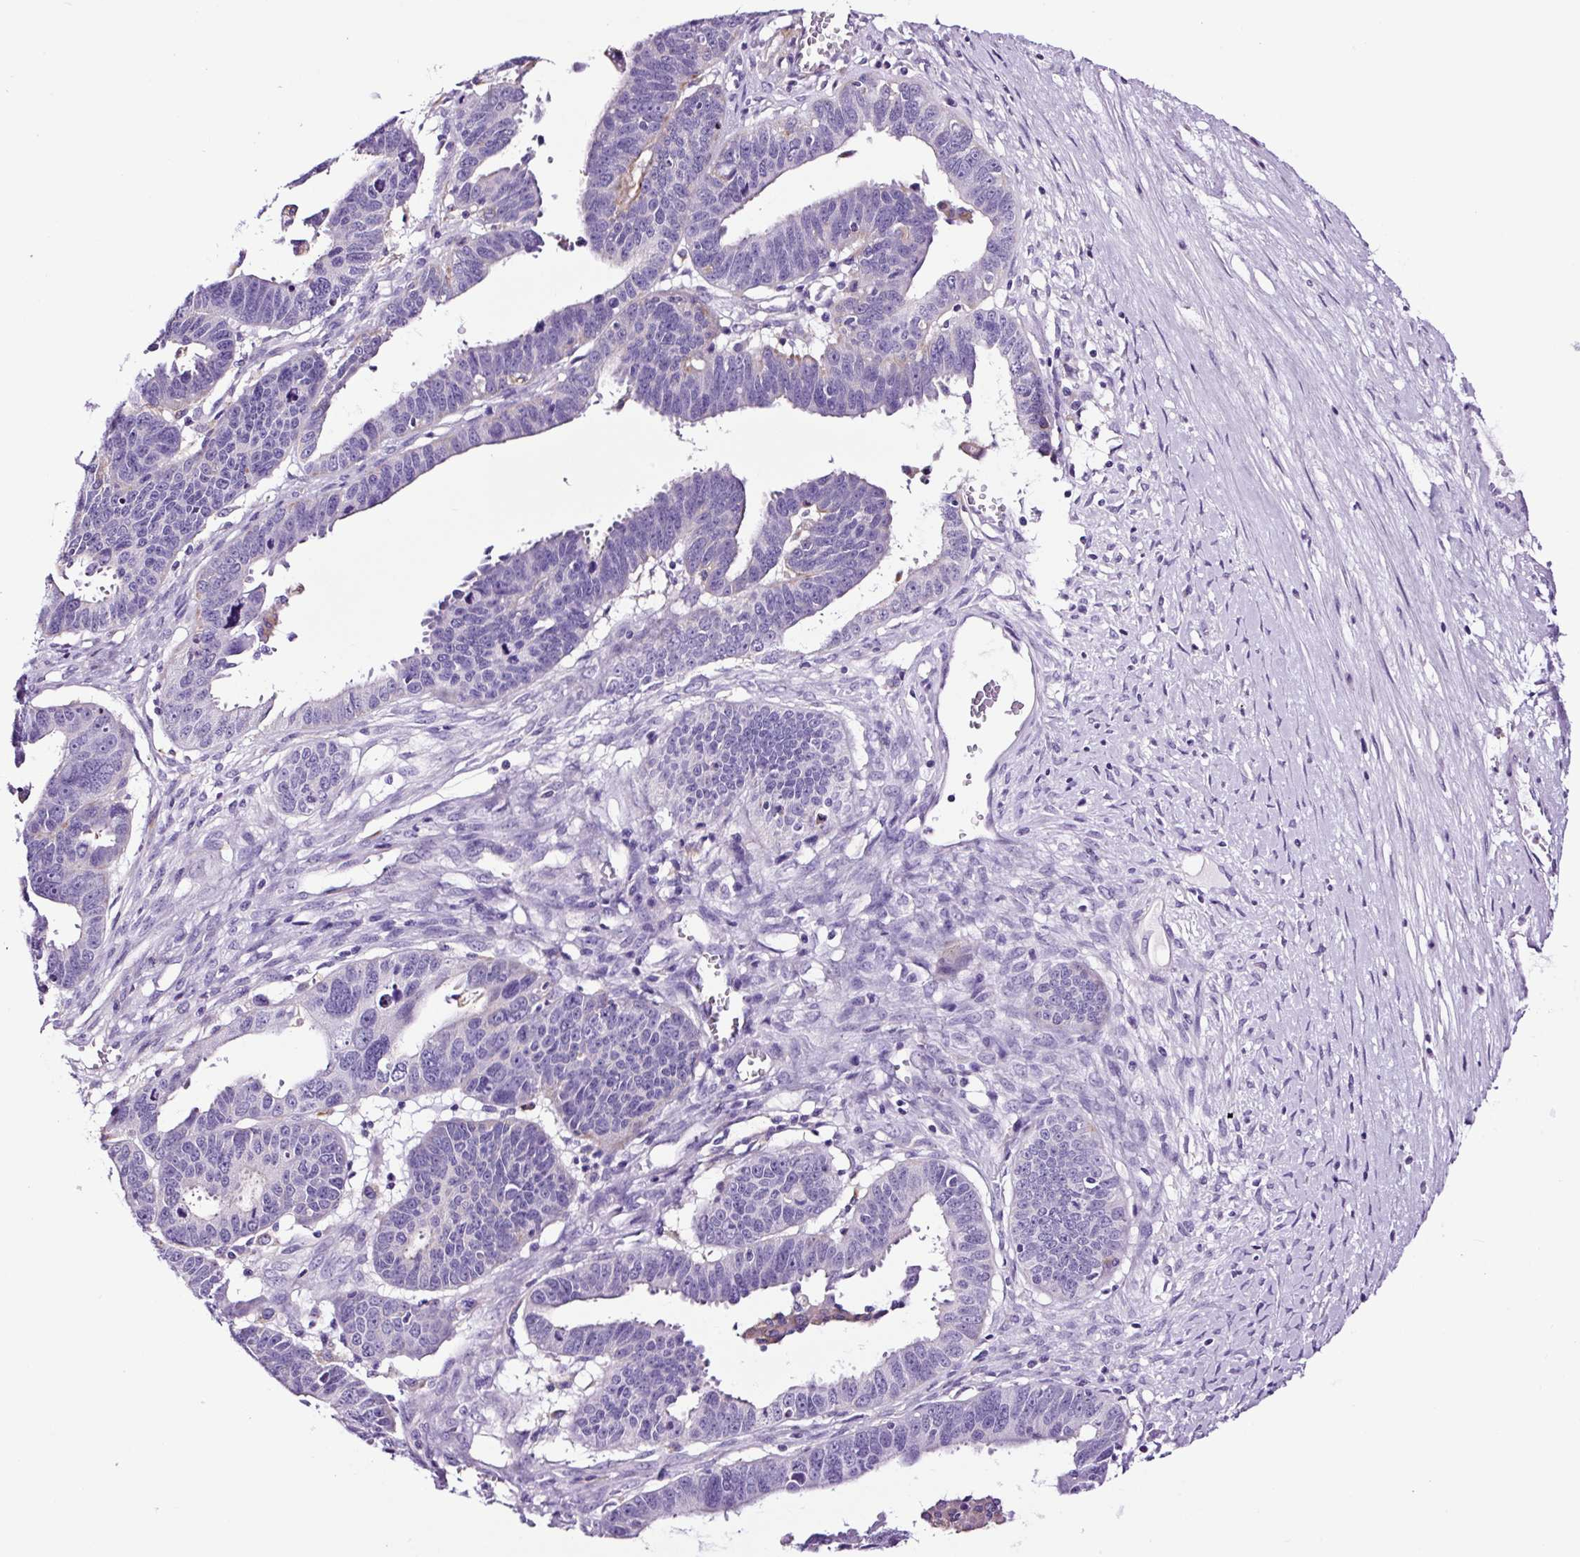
{"staining": {"intensity": "negative", "quantity": "none", "location": "none"}, "tissue": "ovarian cancer", "cell_type": "Tumor cells", "image_type": "cancer", "snomed": [{"axis": "morphology", "description": "Carcinoma, endometroid"}, {"axis": "morphology", "description": "Cystadenocarcinoma, serous, NOS"}, {"axis": "topography", "description": "Ovary"}], "caption": "This is an IHC micrograph of ovarian cancer. There is no staining in tumor cells.", "gene": "FBXL7", "patient": {"sex": "female", "age": 45}}